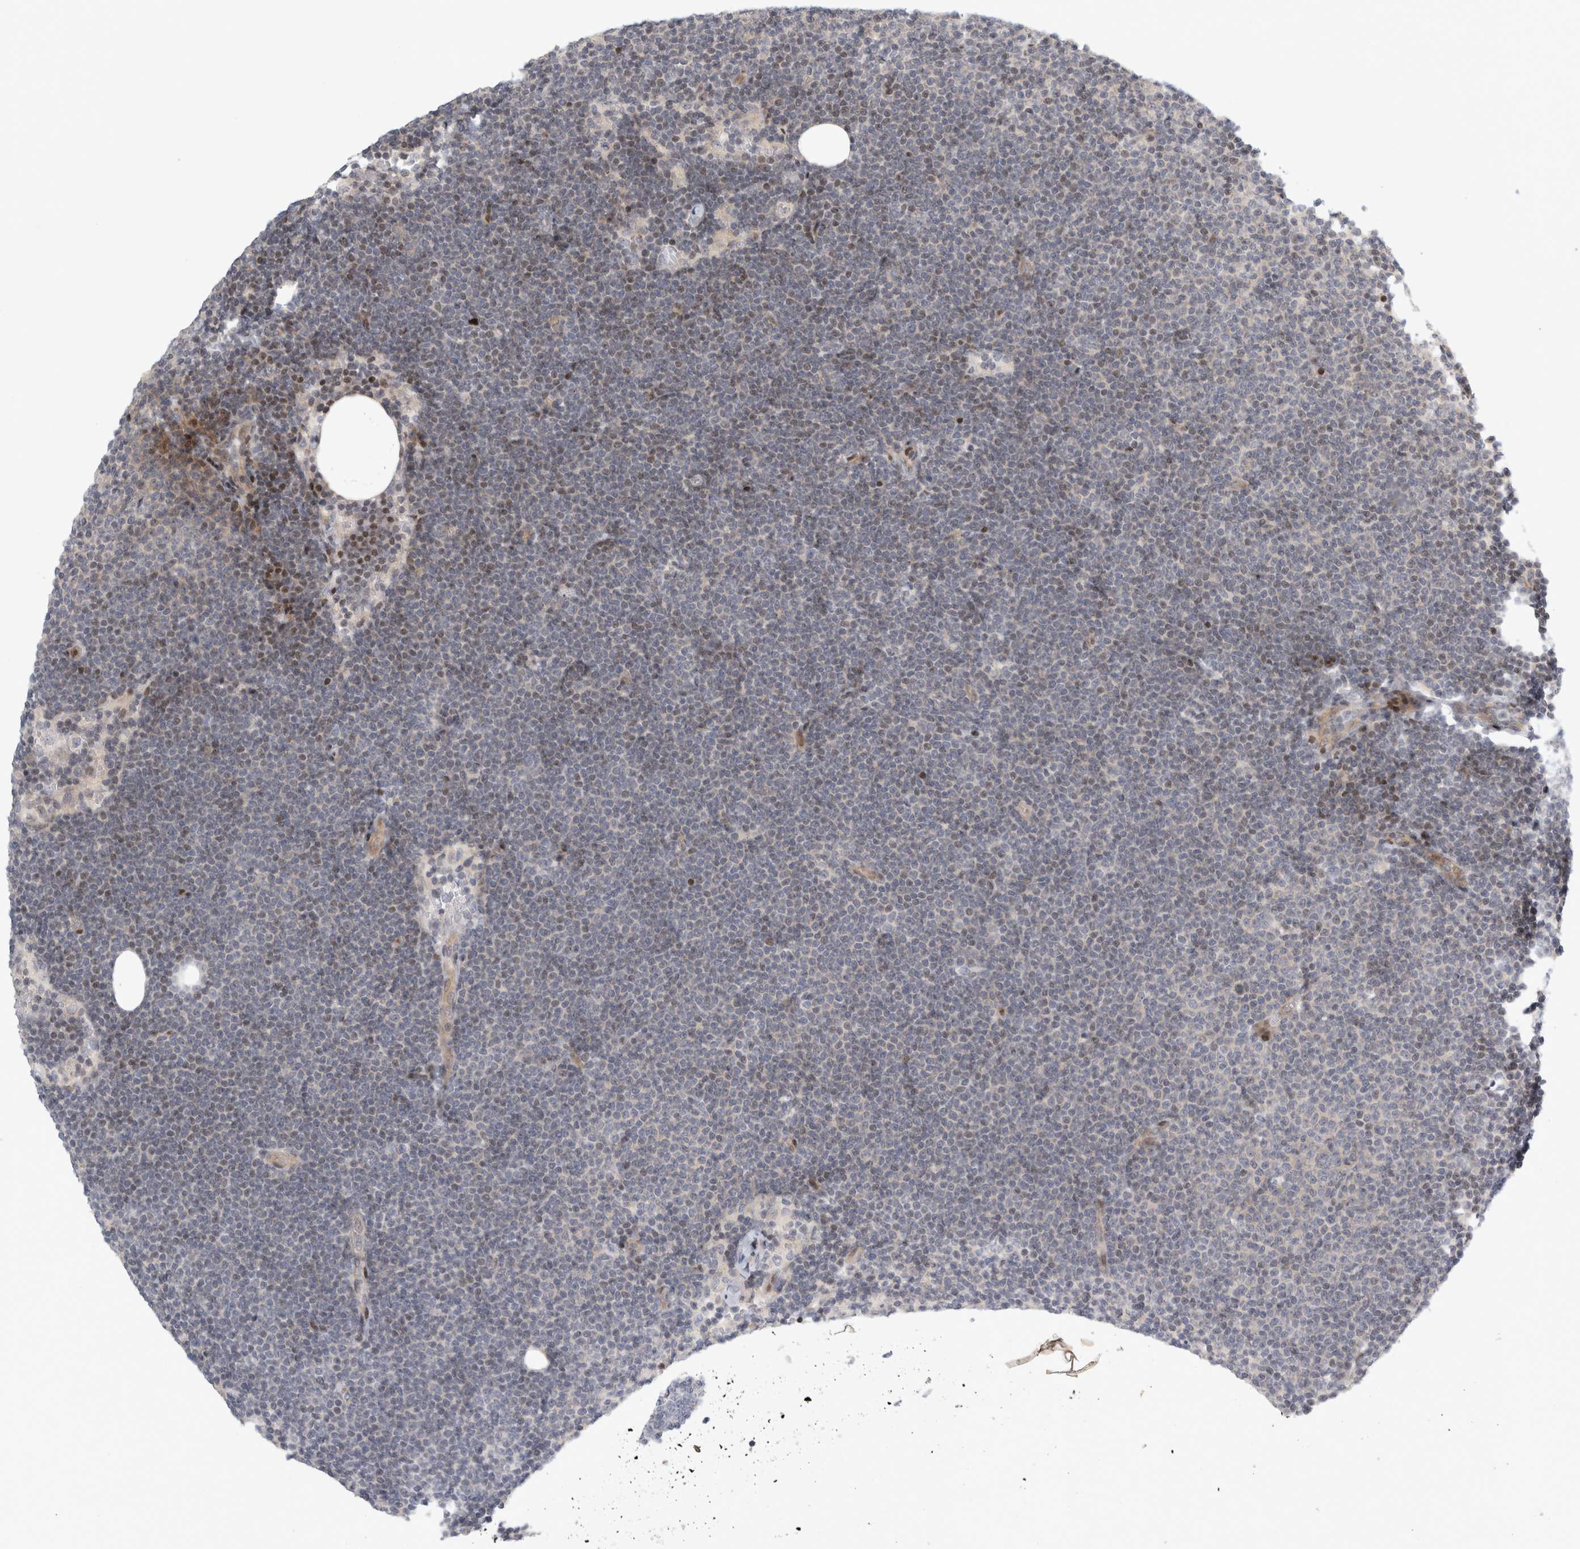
{"staining": {"intensity": "negative", "quantity": "none", "location": "none"}, "tissue": "lymphoma", "cell_type": "Tumor cells", "image_type": "cancer", "snomed": [{"axis": "morphology", "description": "Malignant lymphoma, non-Hodgkin's type, Low grade"}, {"axis": "topography", "description": "Lymph node"}], "caption": "IHC of malignant lymphoma, non-Hodgkin's type (low-grade) shows no expression in tumor cells.", "gene": "UTP25", "patient": {"sex": "female", "age": 53}}